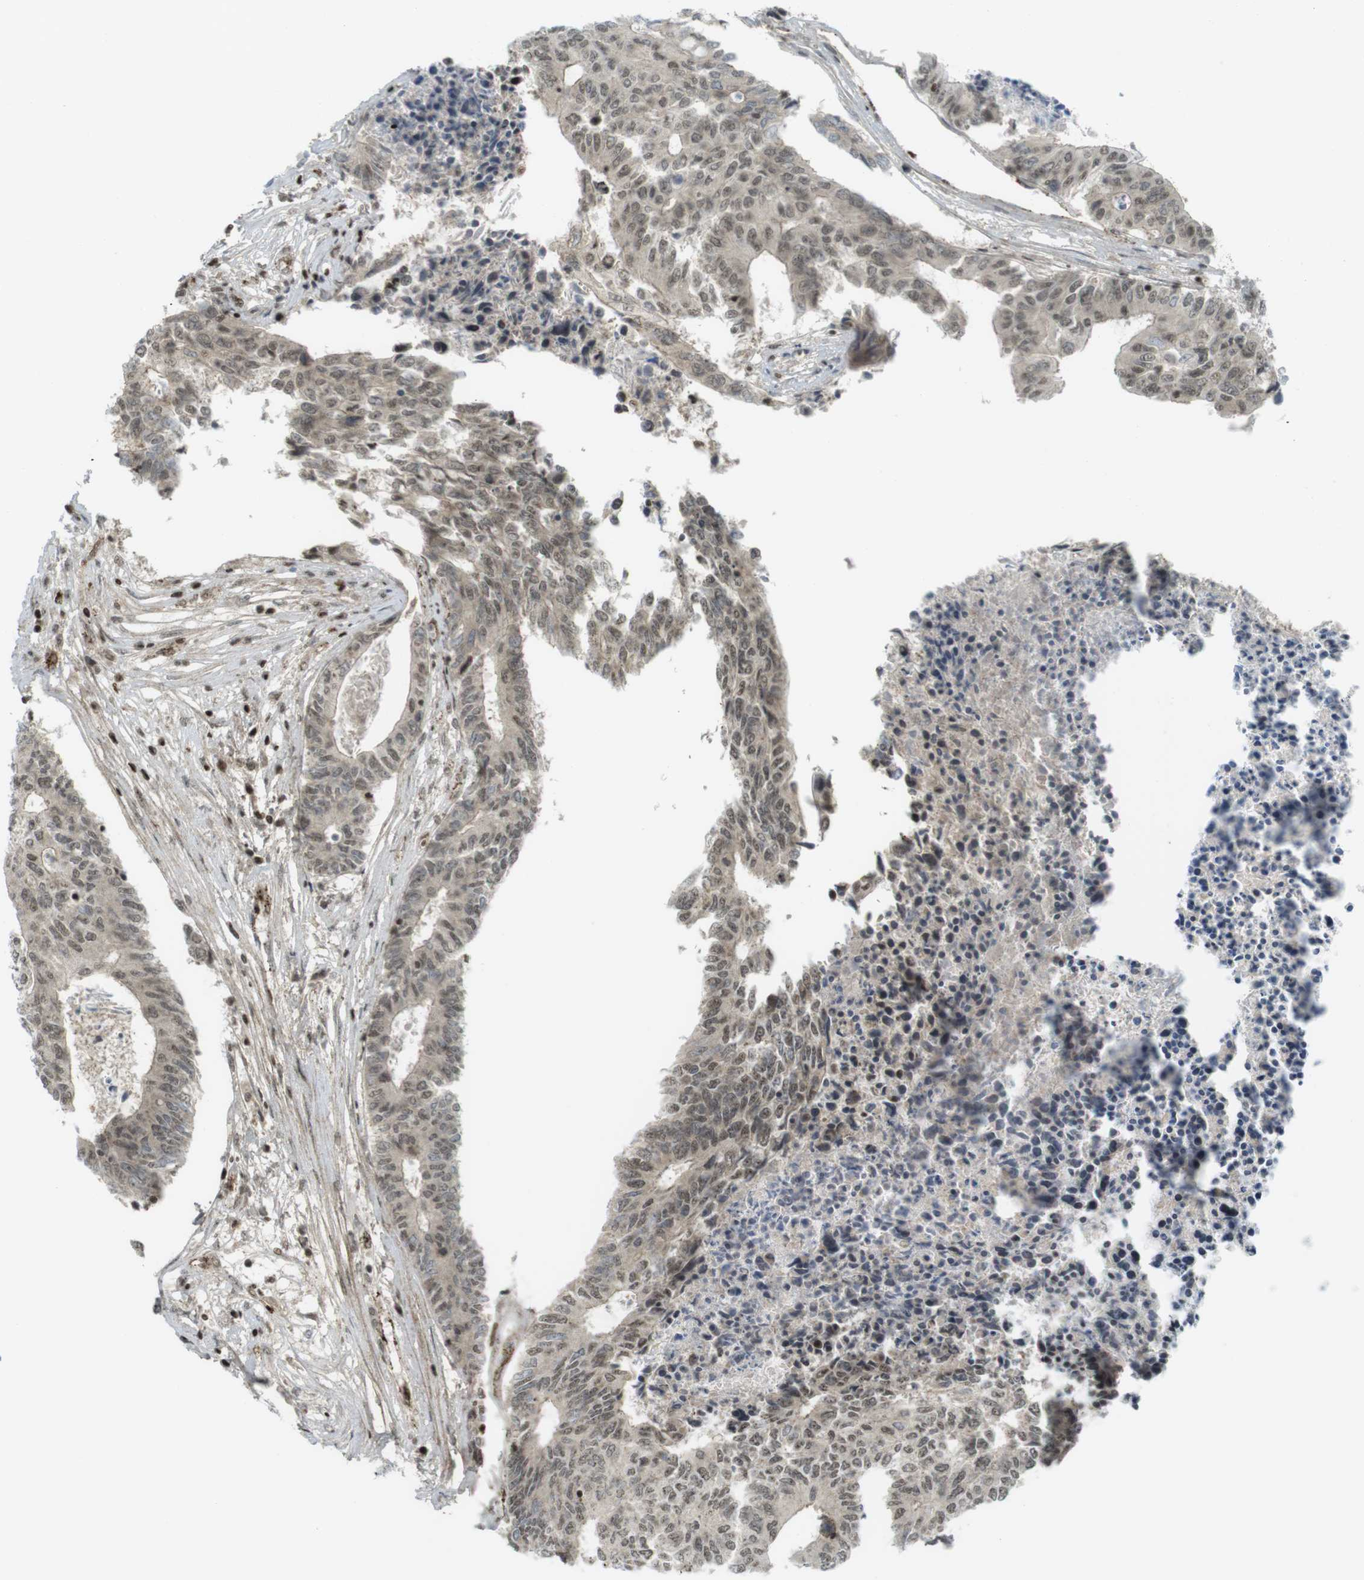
{"staining": {"intensity": "weak", "quantity": ">75%", "location": "cytoplasmic/membranous,nuclear"}, "tissue": "colorectal cancer", "cell_type": "Tumor cells", "image_type": "cancer", "snomed": [{"axis": "morphology", "description": "Adenocarcinoma, NOS"}, {"axis": "topography", "description": "Rectum"}], "caption": "Immunohistochemistry (IHC) photomicrograph of colorectal adenocarcinoma stained for a protein (brown), which demonstrates low levels of weak cytoplasmic/membranous and nuclear staining in approximately >75% of tumor cells.", "gene": "PPP1R13B", "patient": {"sex": "male", "age": 63}}